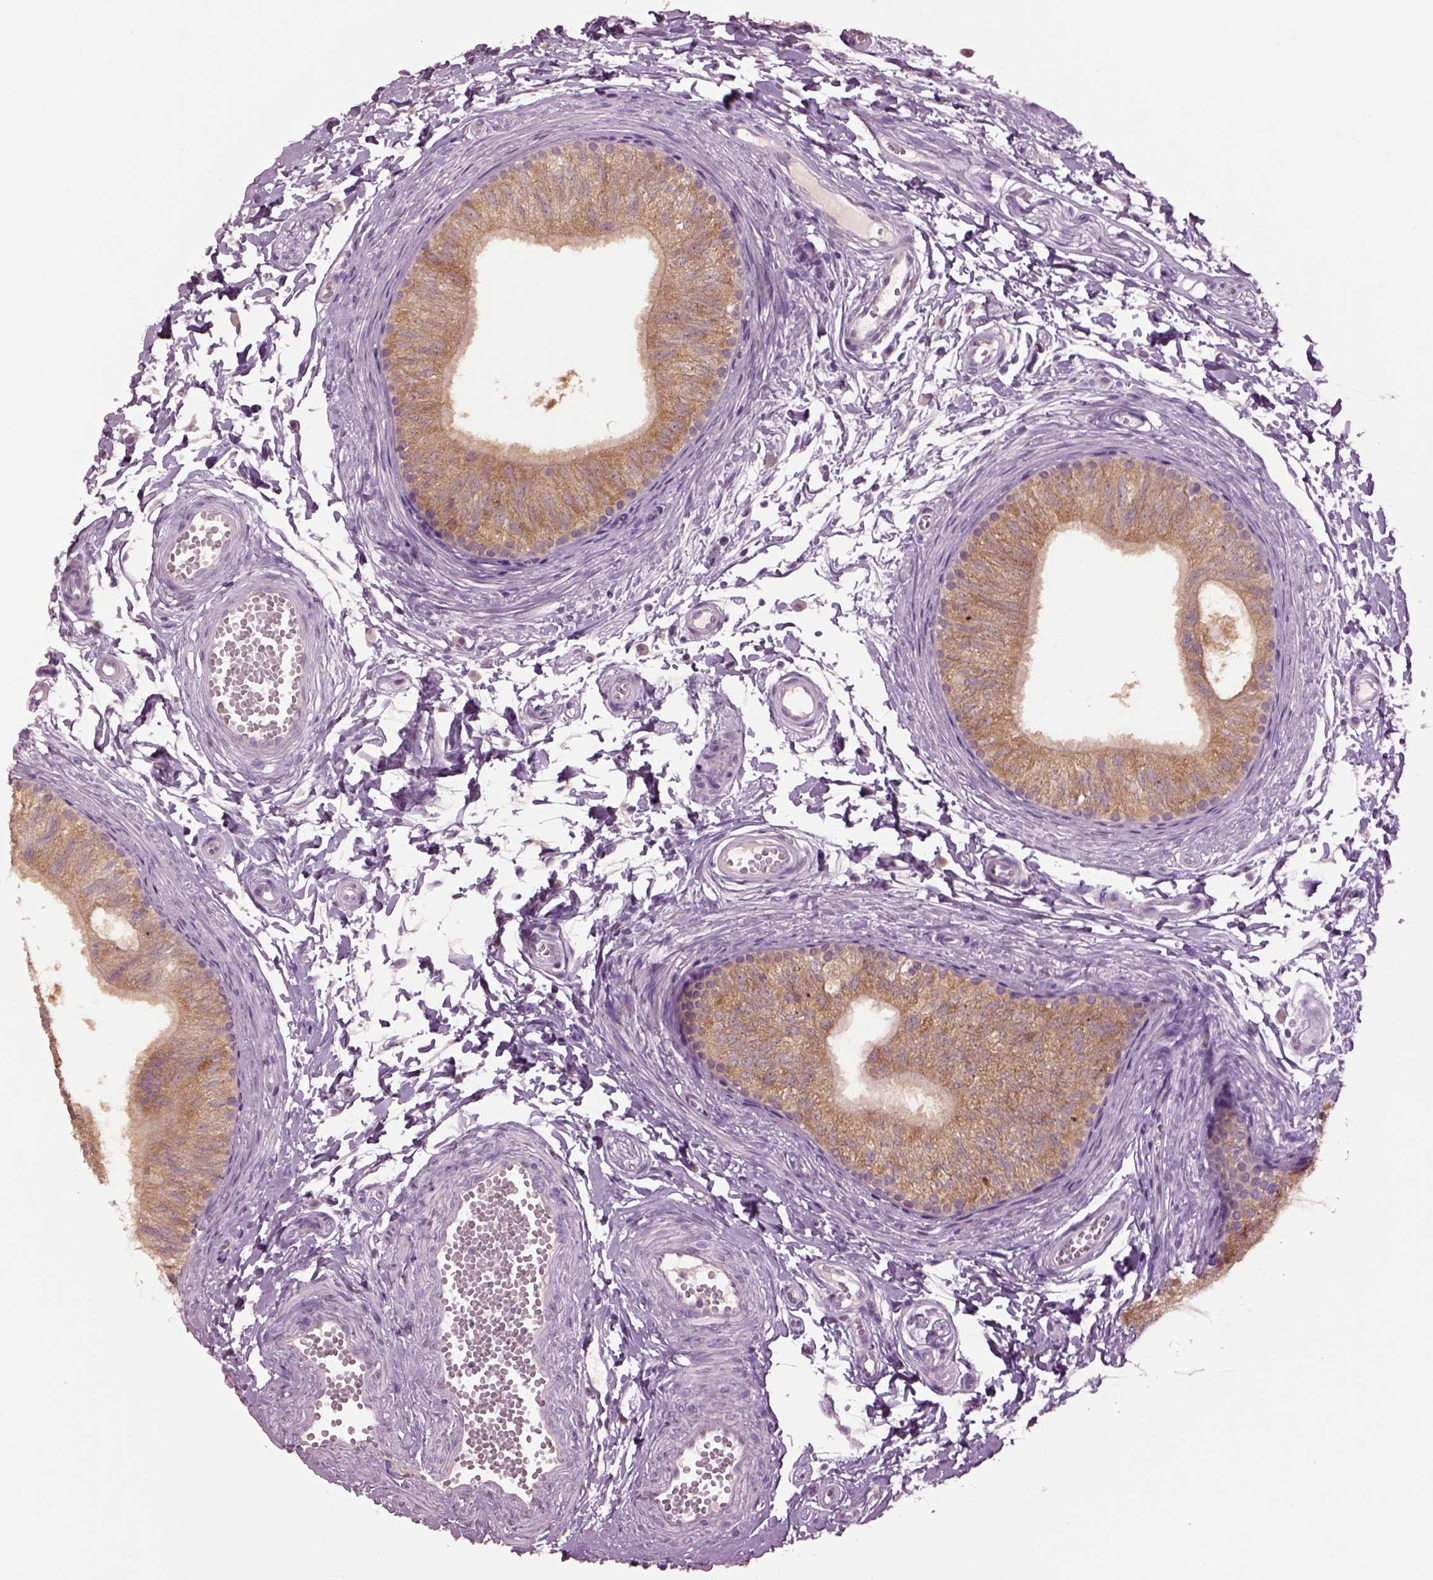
{"staining": {"intensity": "moderate", "quantity": ">75%", "location": "cytoplasmic/membranous"}, "tissue": "epididymis", "cell_type": "Glandular cells", "image_type": "normal", "snomed": [{"axis": "morphology", "description": "Normal tissue, NOS"}, {"axis": "topography", "description": "Epididymis"}], "caption": "Epididymis was stained to show a protein in brown. There is medium levels of moderate cytoplasmic/membranous positivity in approximately >75% of glandular cells. The staining was performed using DAB (3,3'-diaminobenzidine) to visualize the protein expression in brown, while the nuclei were stained in blue with hematoxylin (Magnification: 20x).", "gene": "CLPSL1", "patient": {"sex": "male", "age": 22}}